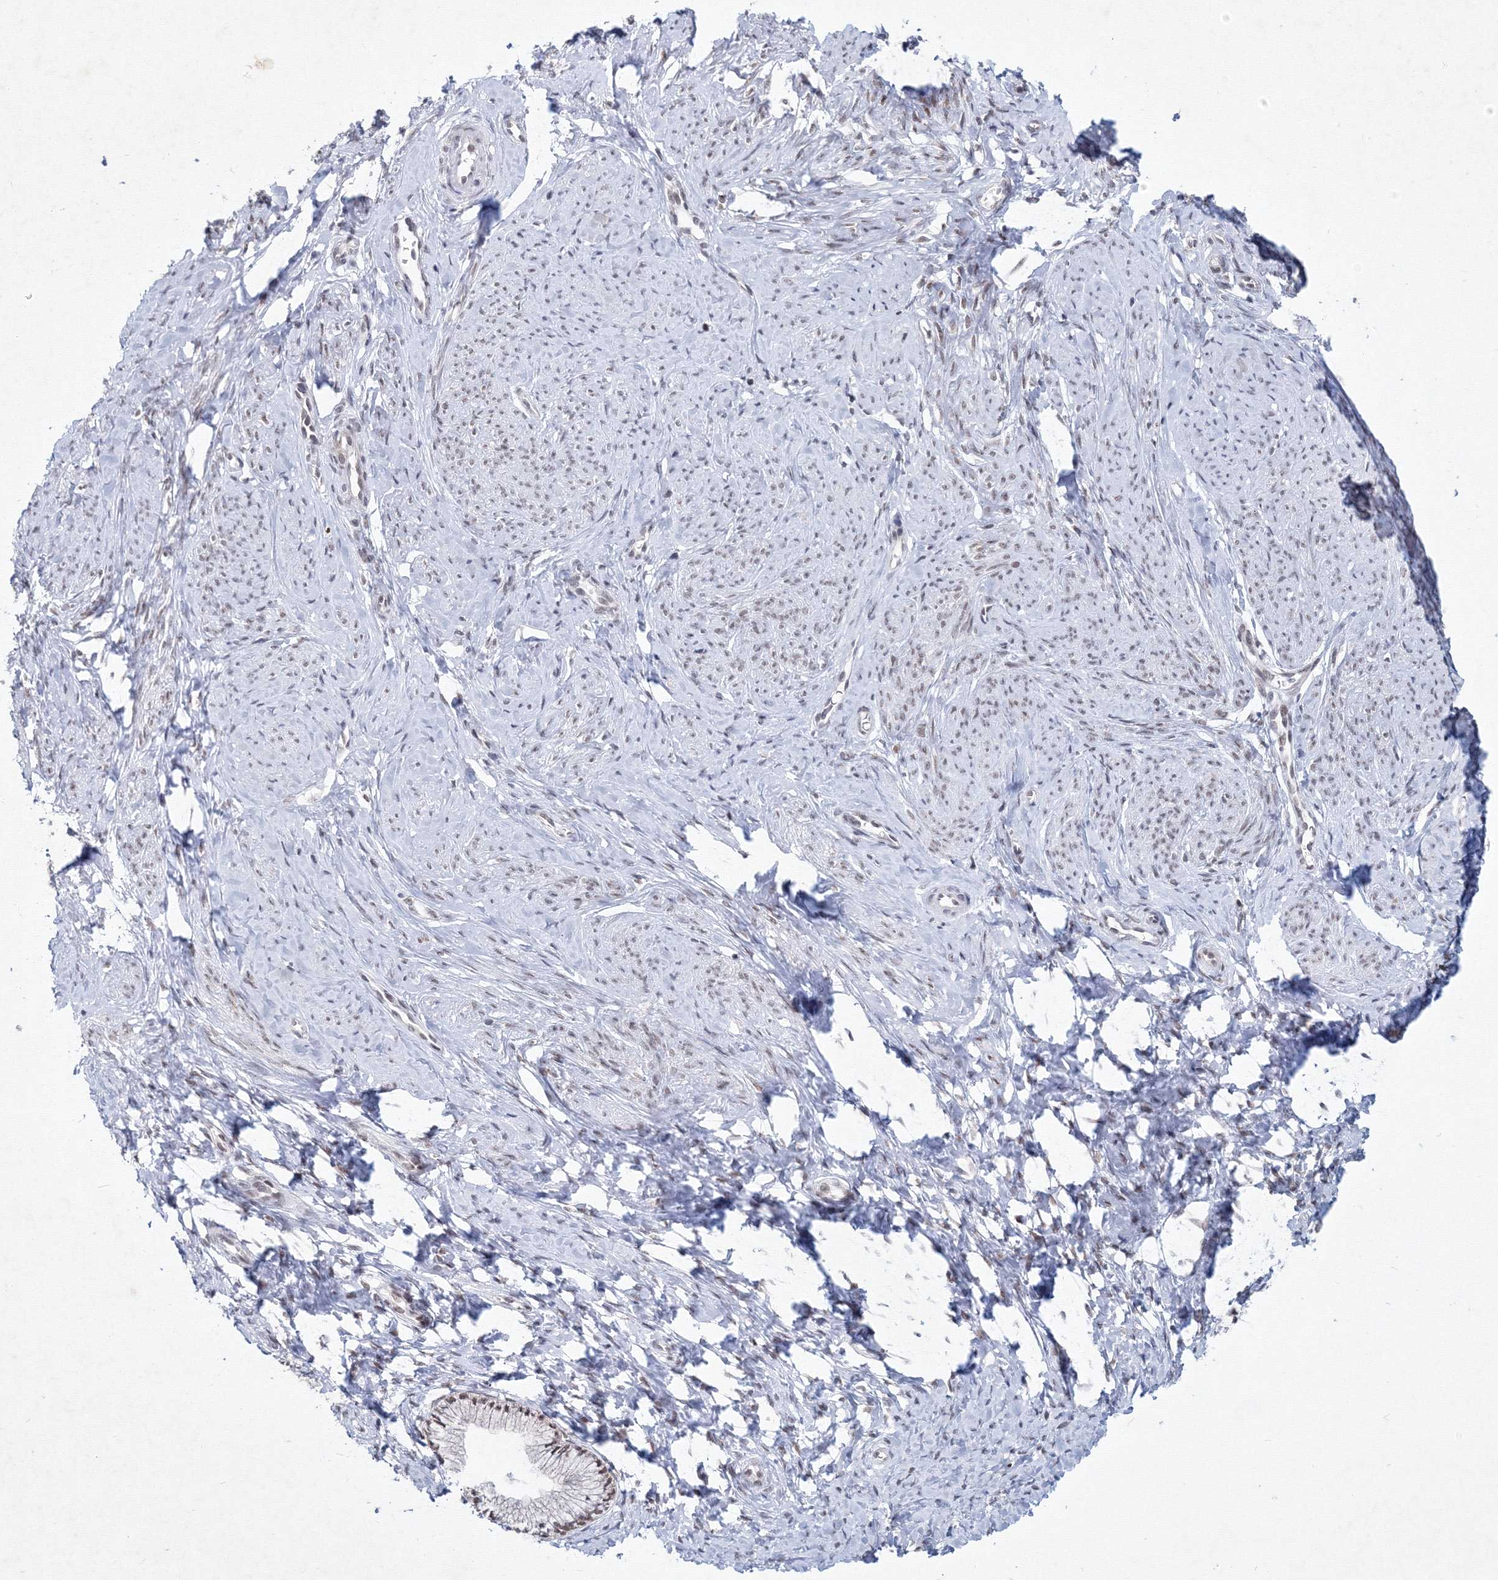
{"staining": {"intensity": "moderate", "quantity": "<25%", "location": "nuclear"}, "tissue": "cervix", "cell_type": "Glandular cells", "image_type": "normal", "snomed": [{"axis": "morphology", "description": "Normal tissue, NOS"}, {"axis": "topography", "description": "Cervix"}], "caption": "Moderate nuclear staining for a protein is appreciated in approximately <25% of glandular cells of normal cervix using immunohistochemistry.", "gene": "SF3B6", "patient": {"sex": "female", "age": 36}}